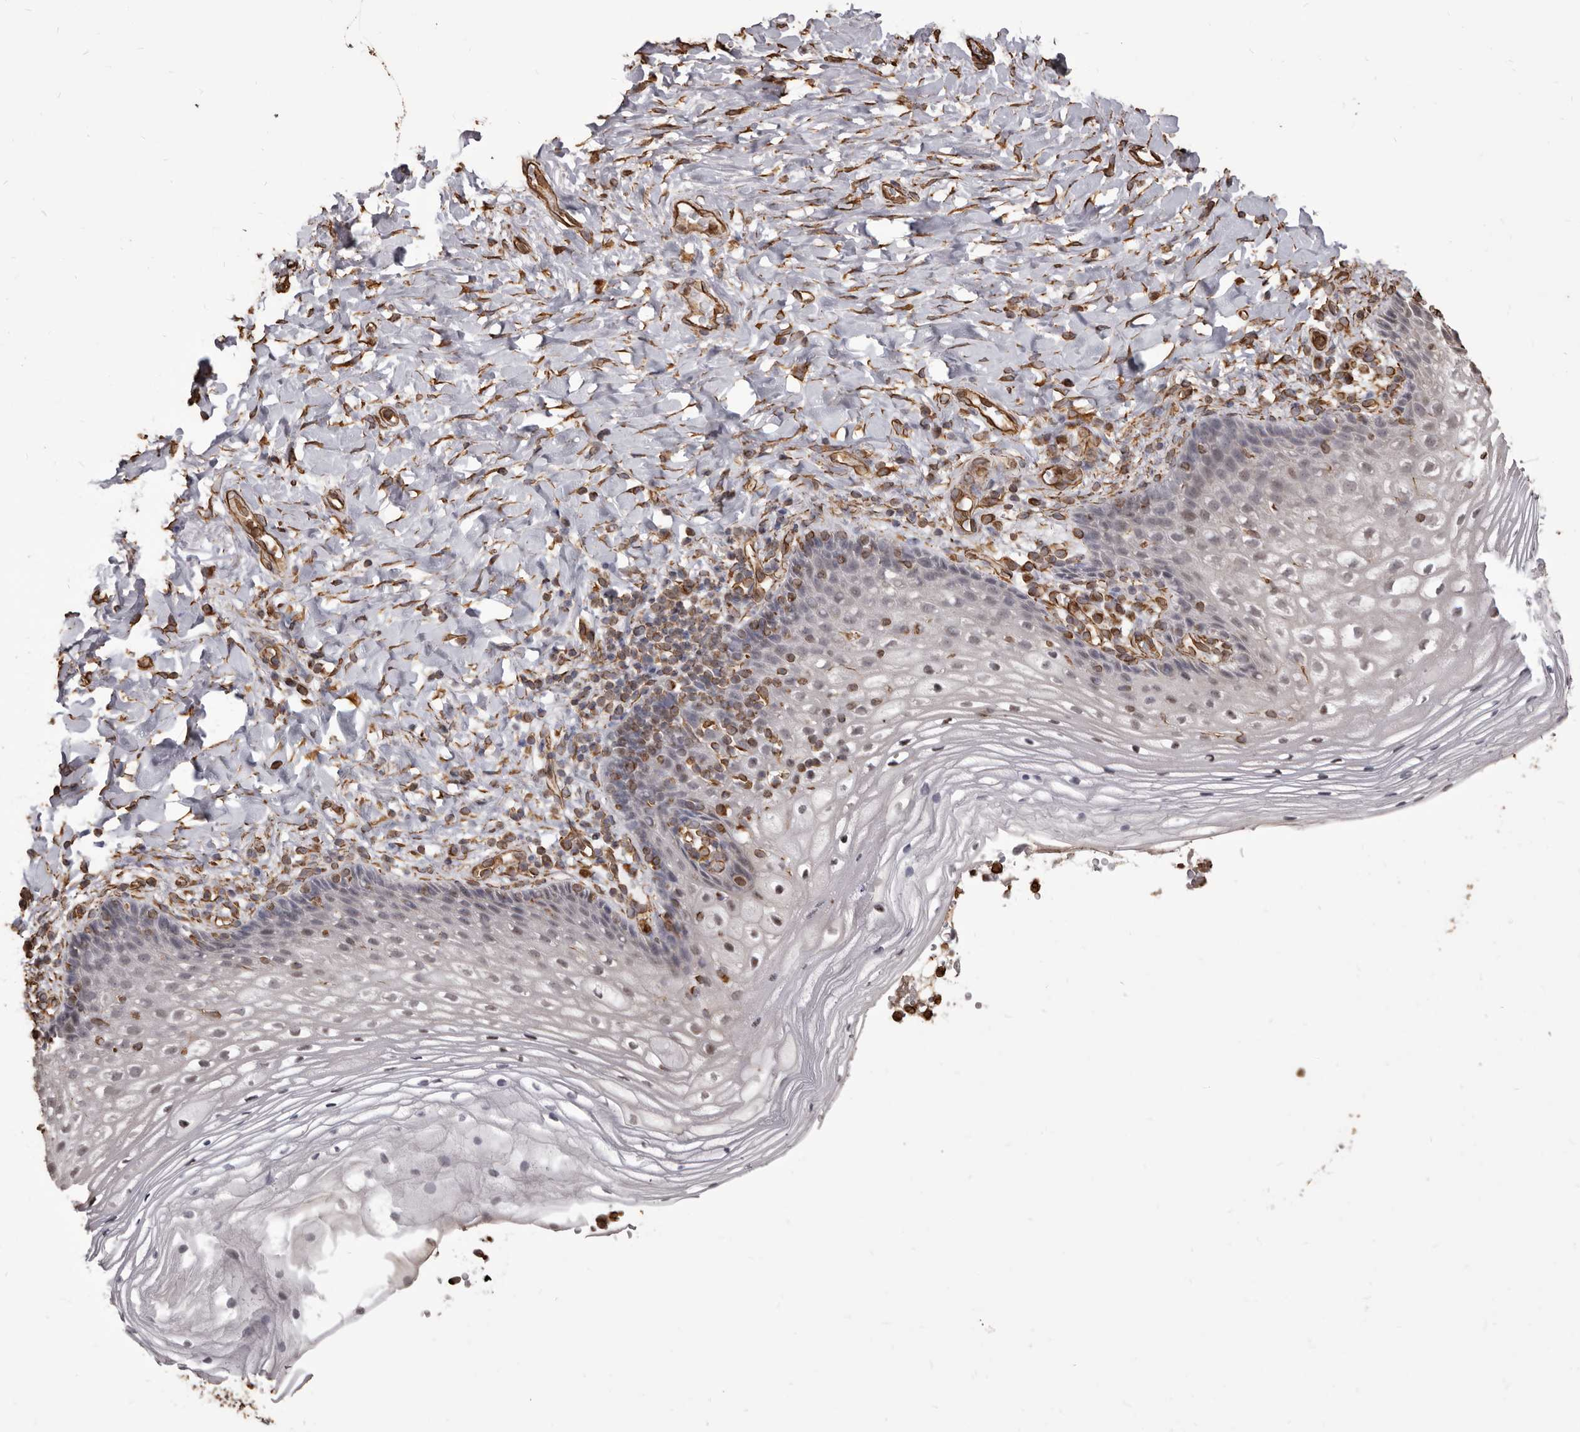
{"staining": {"intensity": "weak", "quantity": "<25%", "location": "nuclear"}, "tissue": "vagina", "cell_type": "Squamous epithelial cells", "image_type": "normal", "snomed": [{"axis": "morphology", "description": "Normal tissue, NOS"}, {"axis": "topography", "description": "Vagina"}], "caption": "IHC micrograph of normal vagina stained for a protein (brown), which displays no positivity in squamous epithelial cells.", "gene": "MTURN", "patient": {"sex": "female", "age": 60}}